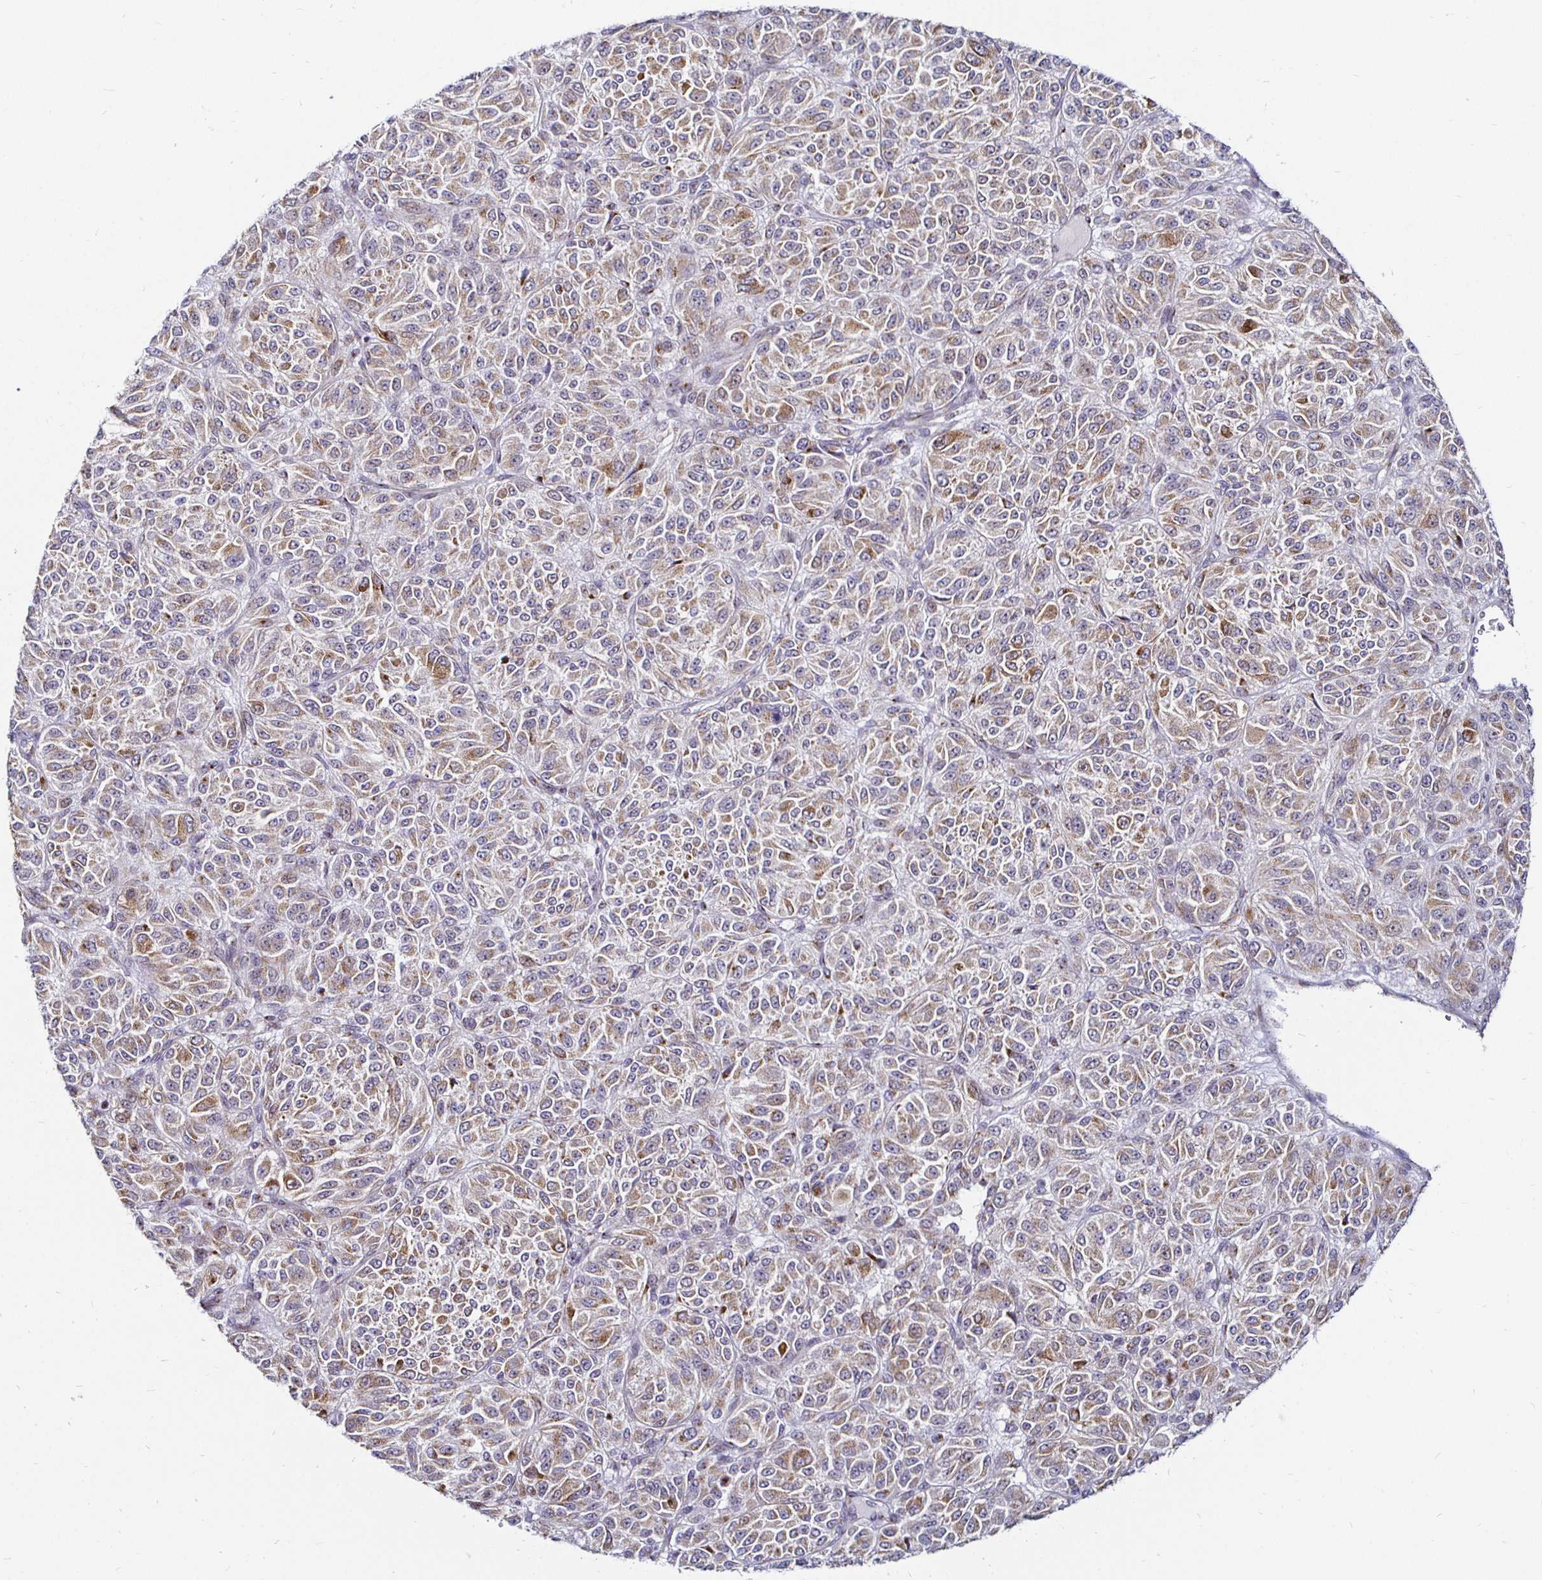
{"staining": {"intensity": "weak", "quantity": ">75%", "location": "cytoplasmic/membranous"}, "tissue": "melanoma", "cell_type": "Tumor cells", "image_type": "cancer", "snomed": [{"axis": "morphology", "description": "Malignant melanoma, Metastatic site"}, {"axis": "topography", "description": "Brain"}], "caption": "Immunohistochemistry of malignant melanoma (metastatic site) exhibits low levels of weak cytoplasmic/membranous expression in approximately >75% of tumor cells.", "gene": "ATG3", "patient": {"sex": "female", "age": 56}}